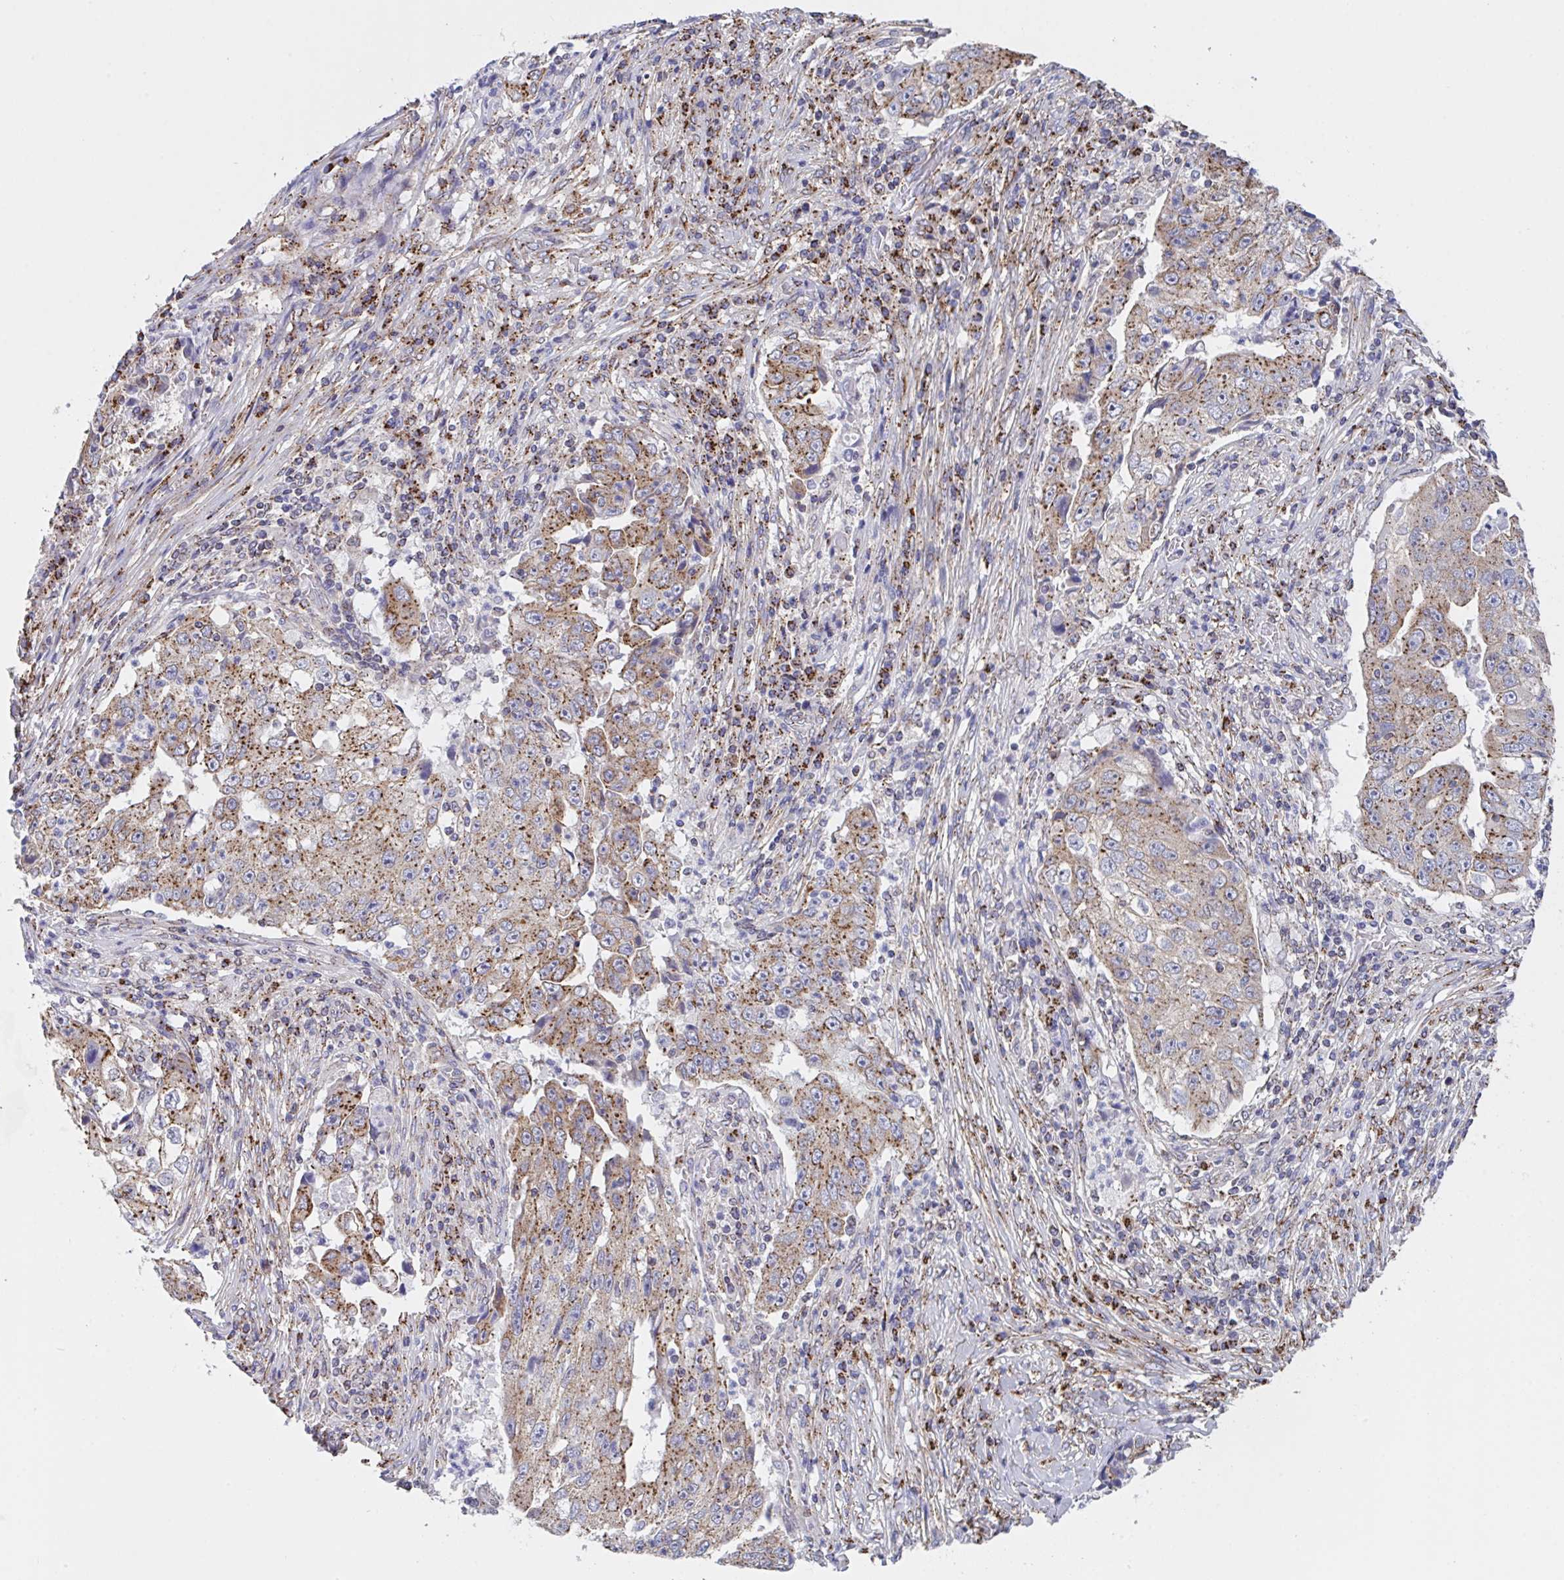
{"staining": {"intensity": "moderate", "quantity": ">75%", "location": "cytoplasmic/membranous"}, "tissue": "lung cancer", "cell_type": "Tumor cells", "image_type": "cancer", "snomed": [{"axis": "morphology", "description": "Squamous cell carcinoma, NOS"}, {"axis": "topography", "description": "Lung"}], "caption": "About >75% of tumor cells in lung squamous cell carcinoma demonstrate moderate cytoplasmic/membranous protein staining as visualized by brown immunohistochemical staining.", "gene": "PROSER3", "patient": {"sex": "male", "age": 64}}